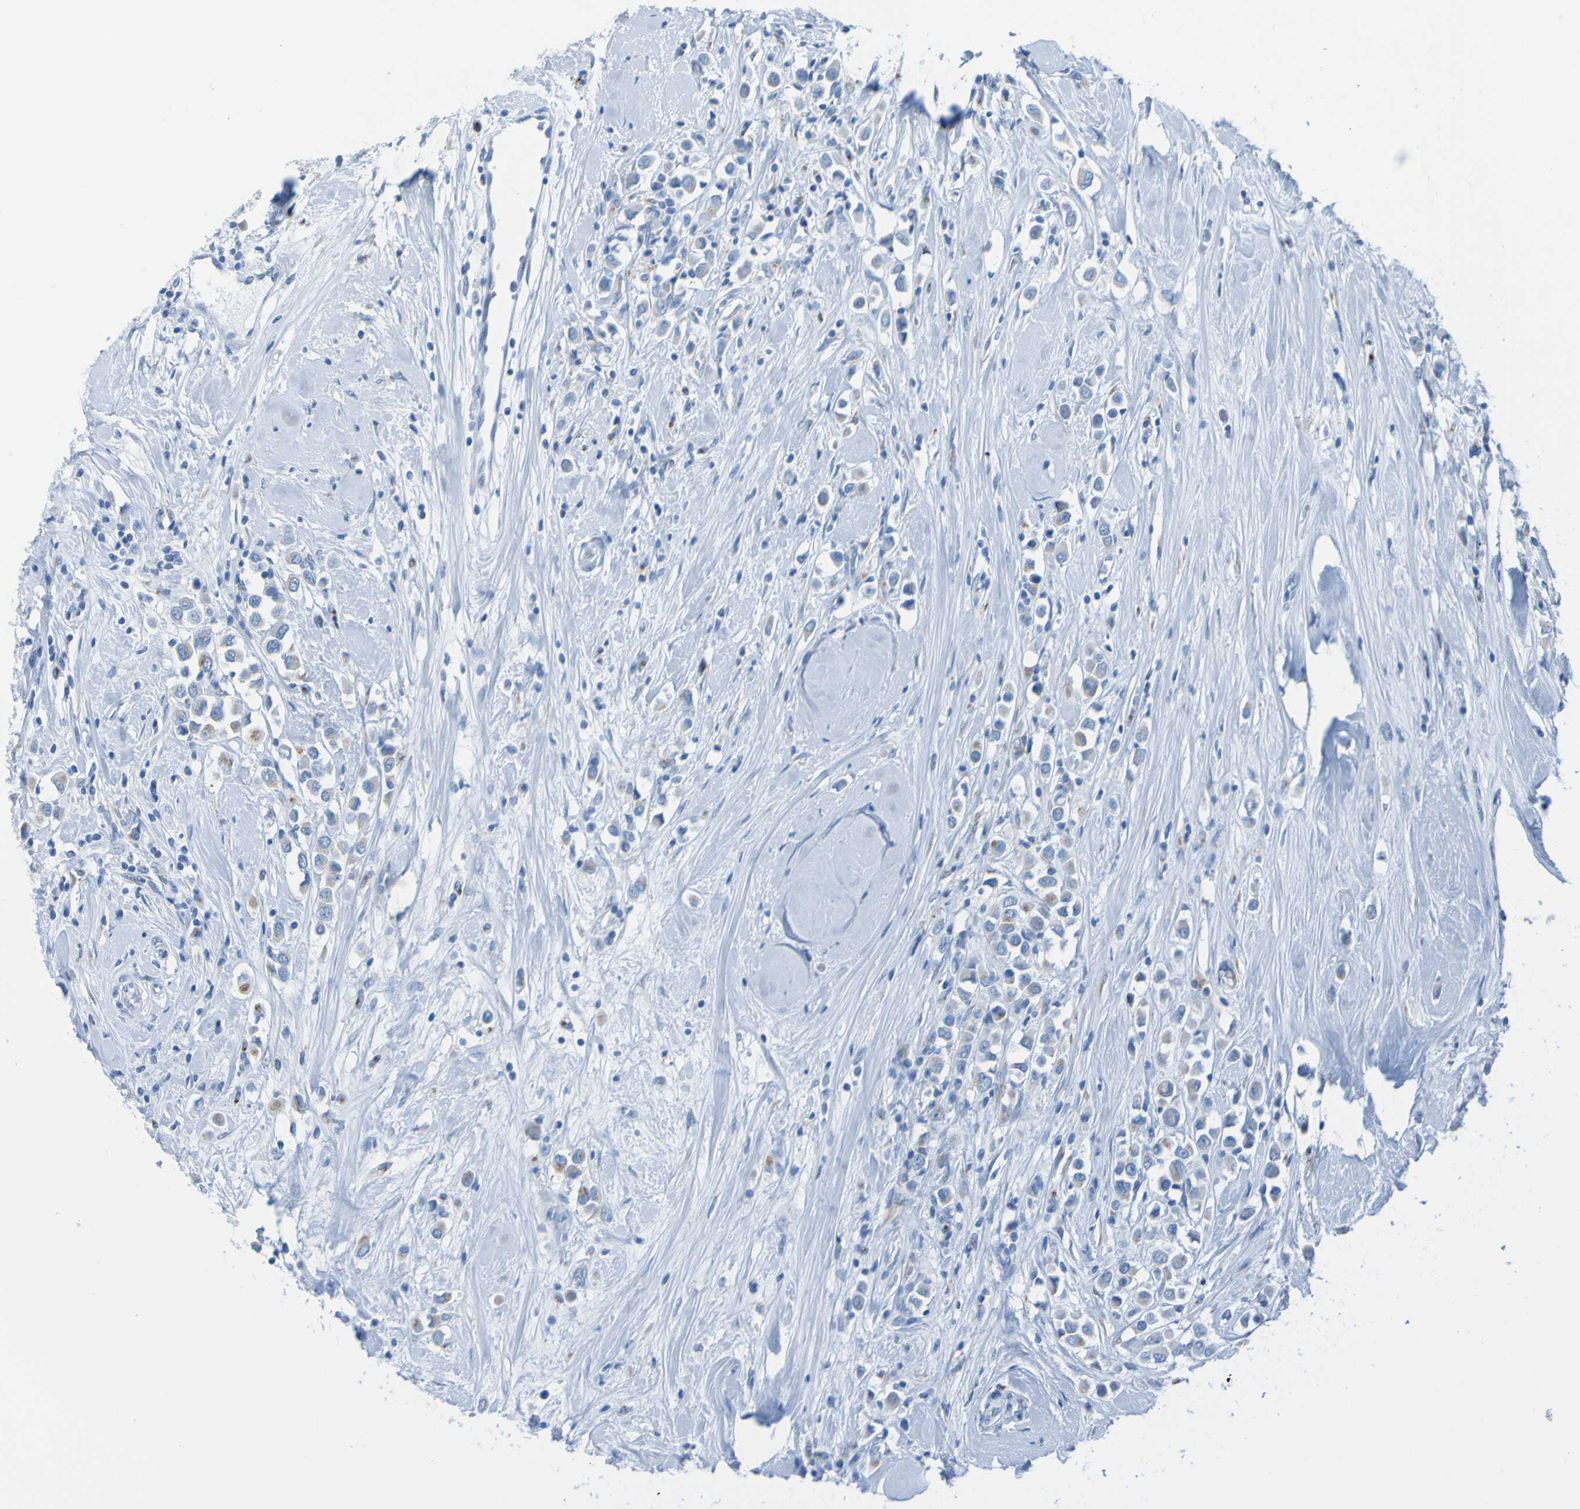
{"staining": {"intensity": "weak", "quantity": "25%-75%", "location": "cytoplasmic/membranous"}, "tissue": "breast cancer", "cell_type": "Tumor cells", "image_type": "cancer", "snomed": [{"axis": "morphology", "description": "Duct carcinoma"}, {"axis": "topography", "description": "Breast"}], "caption": "This photomicrograph demonstrates immunohistochemistry staining of breast invasive ductal carcinoma, with low weak cytoplasmic/membranous staining in approximately 25%-75% of tumor cells.", "gene": "ACMSD", "patient": {"sex": "female", "age": 61}}